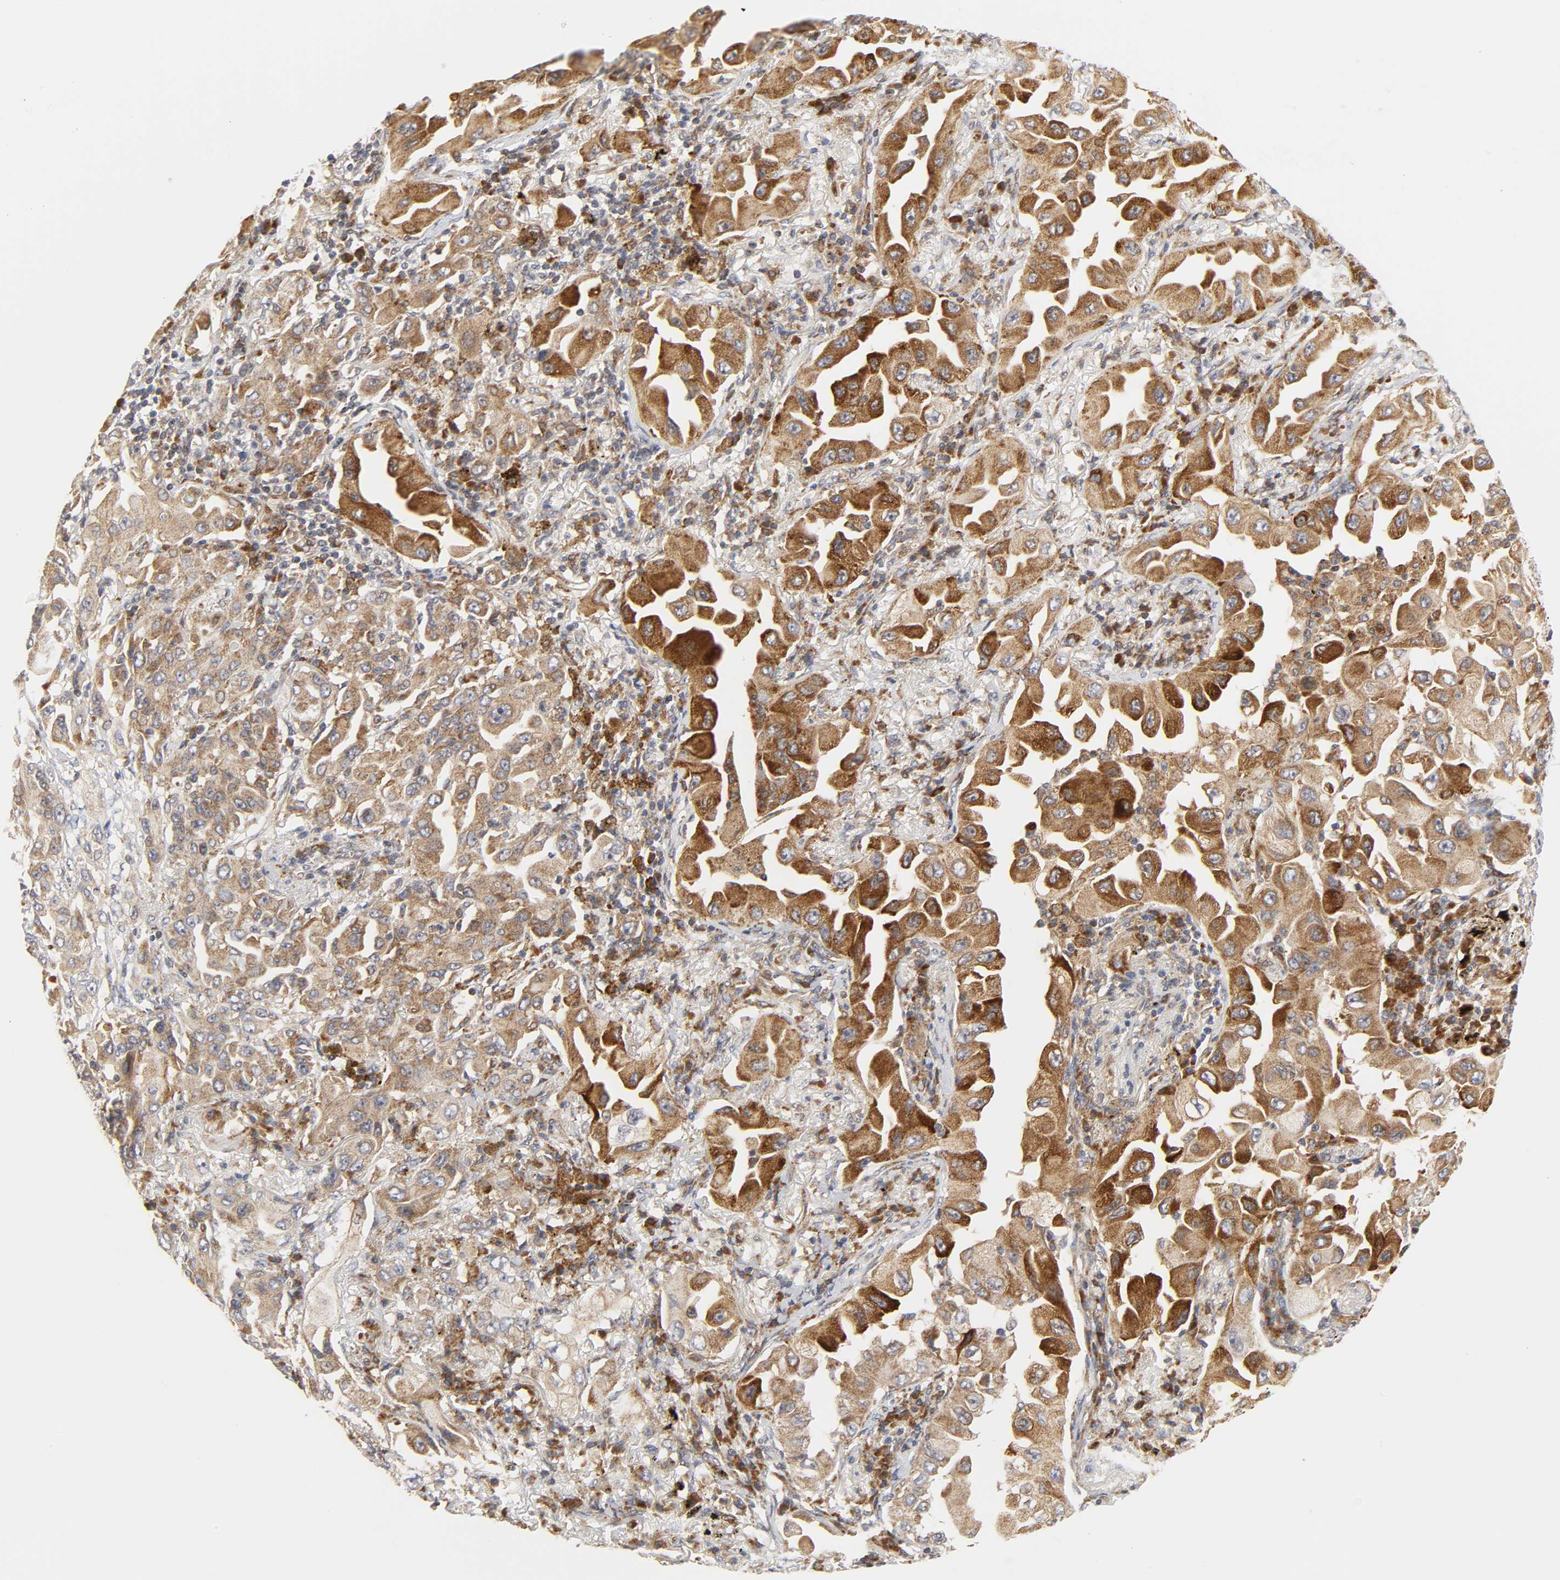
{"staining": {"intensity": "strong", "quantity": ">75%", "location": "cytoplasmic/membranous"}, "tissue": "lung cancer", "cell_type": "Tumor cells", "image_type": "cancer", "snomed": [{"axis": "morphology", "description": "Adenocarcinoma, NOS"}, {"axis": "topography", "description": "Lung"}], "caption": "Adenocarcinoma (lung) was stained to show a protein in brown. There is high levels of strong cytoplasmic/membranous staining in about >75% of tumor cells.", "gene": "BAX", "patient": {"sex": "female", "age": 65}}